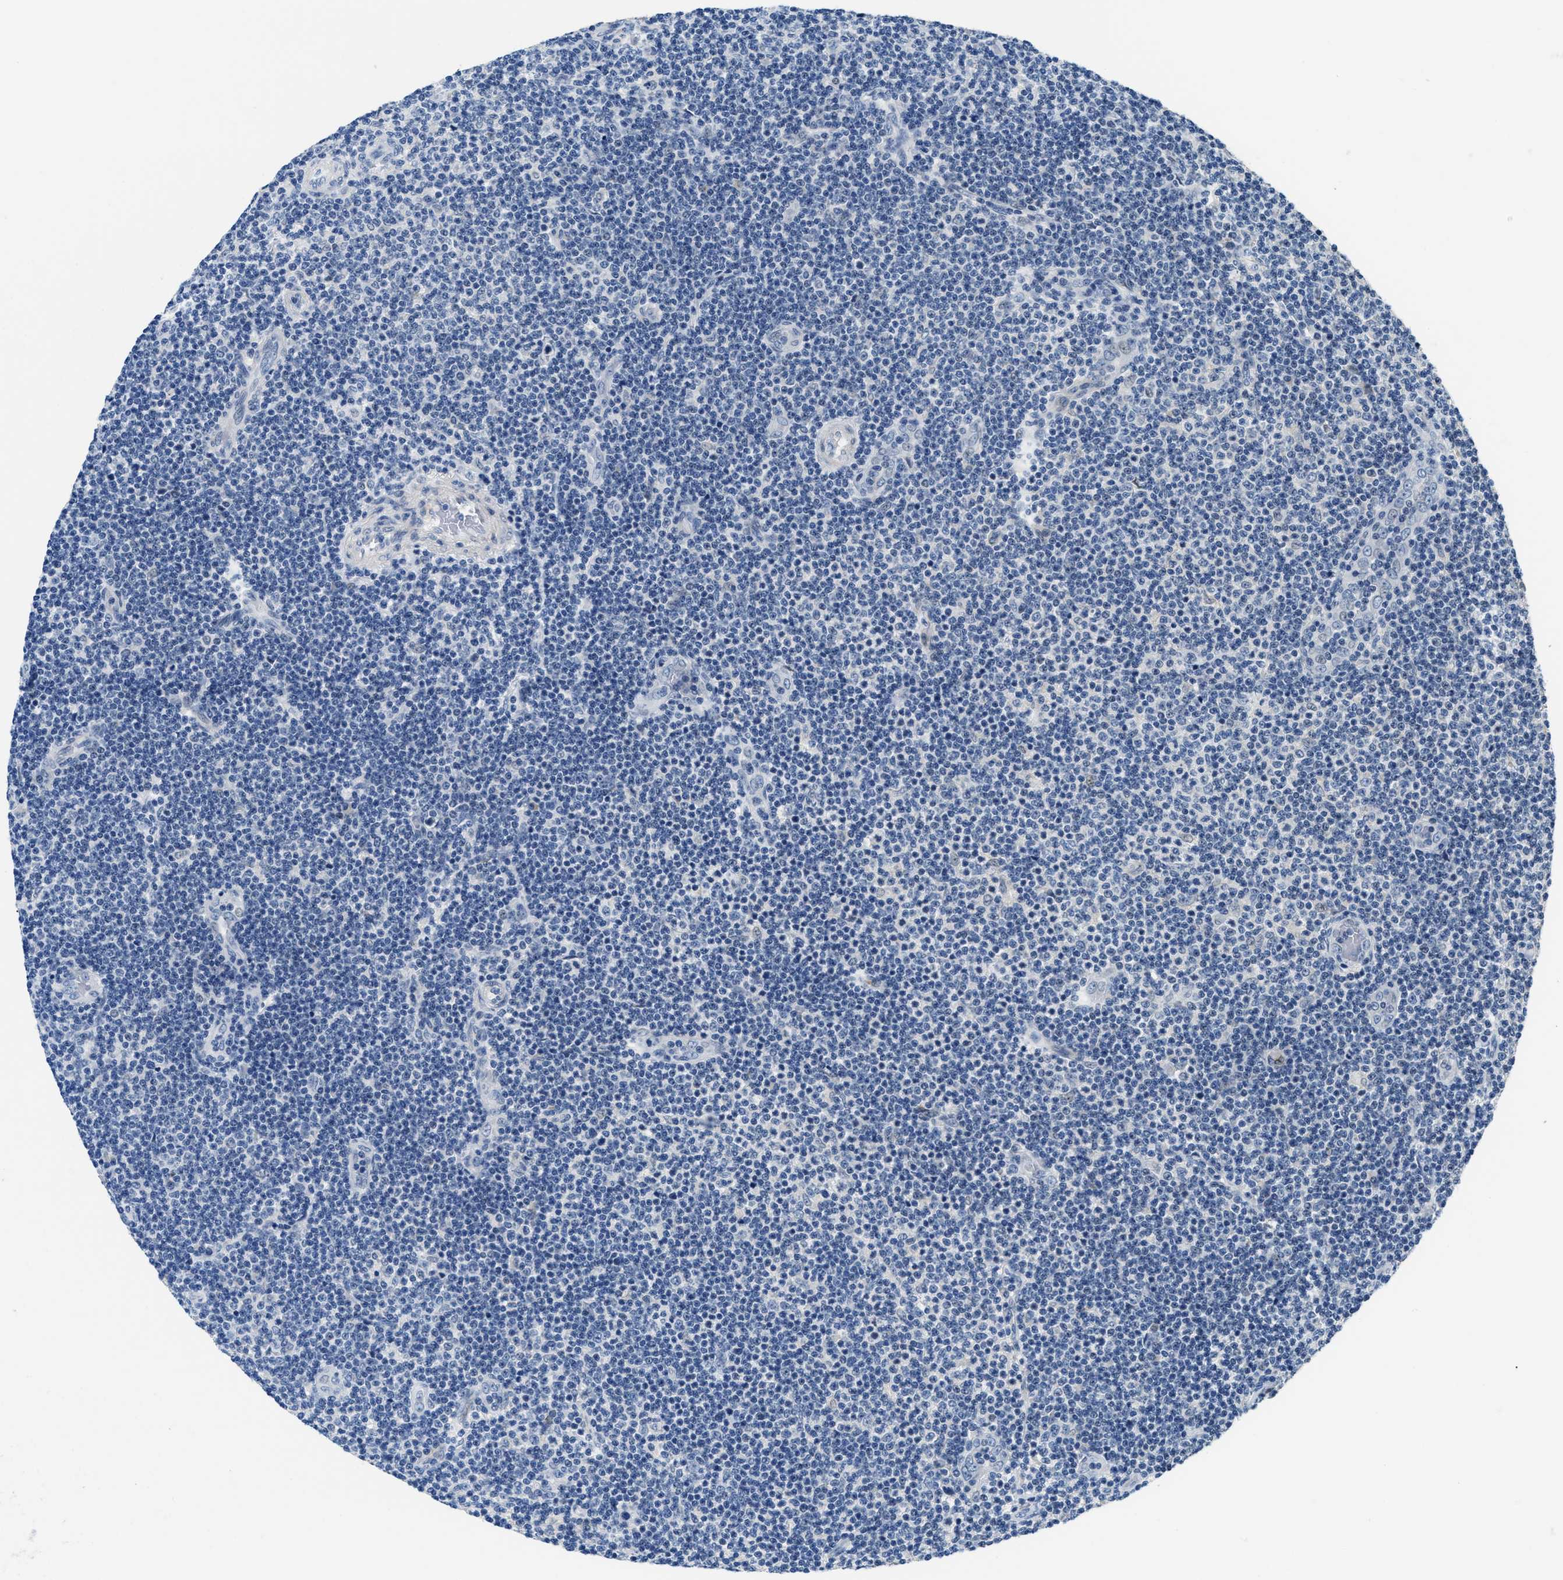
{"staining": {"intensity": "negative", "quantity": "none", "location": "none"}, "tissue": "lymphoma", "cell_type": "Tumor cells", "image_type": "cancer", "snomed": [{"axis": "morphology", "description": "Malignant lymphoma, non-Hodgkin's type, Low grade"}, {"axis": "topography", "description": "Lymph node"}], "caption": "This is a image of immunohistochemistry staining of lymphoma, which shows no positivity in tumor cells.", "gene": "CLGN", "patient": {"sex": "male", "age": 83}}